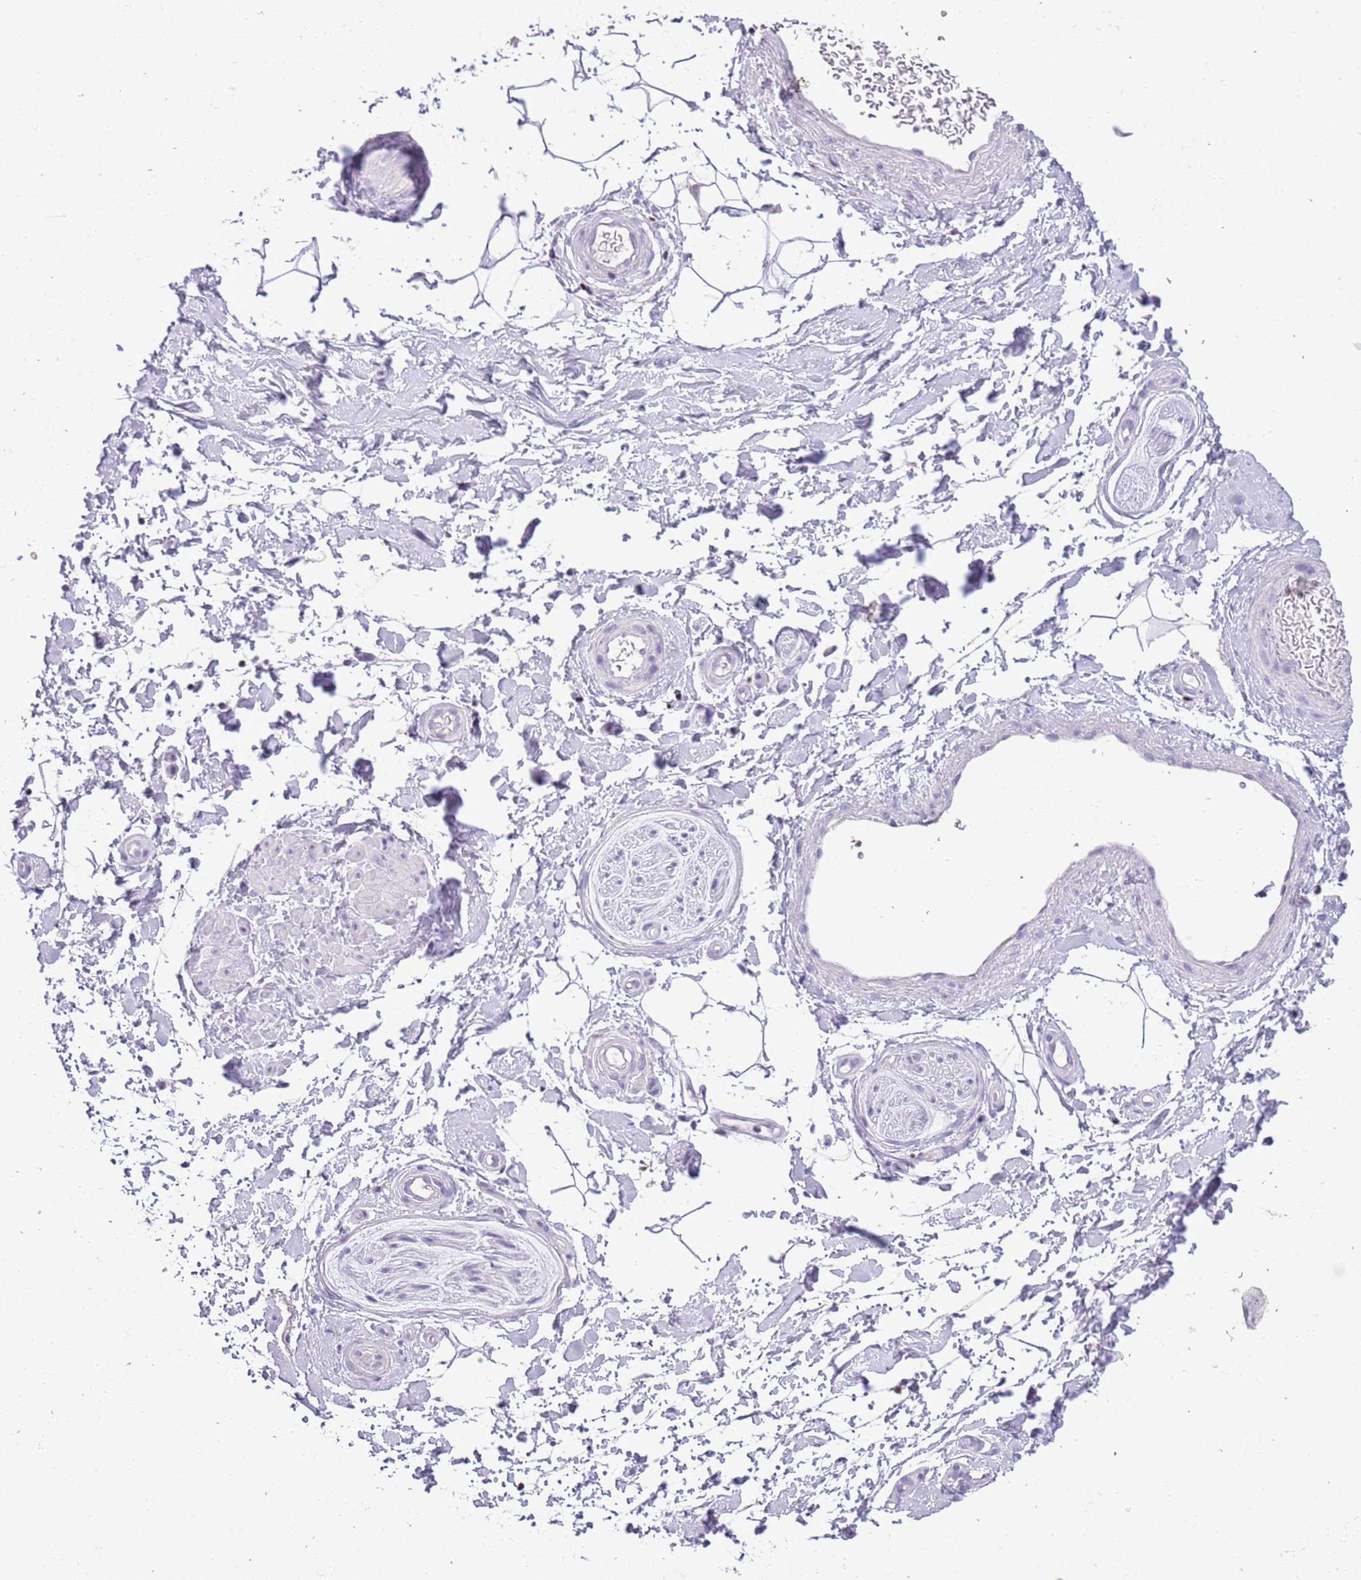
{"staining": {"intensity": "negative", "quantity": "none", "location": "none"}, "tissue": "adipose tissue", "cell_type": "Adipocytes", "image_type": "normal", "snomed": [{"axis": "morphology", "description": "Normal tissue, NOS"}, {"axis": "topography", "description": "Soft tissue"}, {"axis": "topography", "description": "Adipose tissue"}, {"axis": "topography", "description": "Vascular tissue"}, {"axis": "topography", "description": "Peripheral nerve tissue"}], "caption": "Adipose tissue was stained to show a protein in brown. There is no significant expression in adipocytes. Brightfield microscopy of immunohistochemistry (IHC) stained with DAB (brown) and hematoxylin (blue), captured at high magnification.", "gene": "BCL11B", "patient": {"sex": "male", "age": 74}}